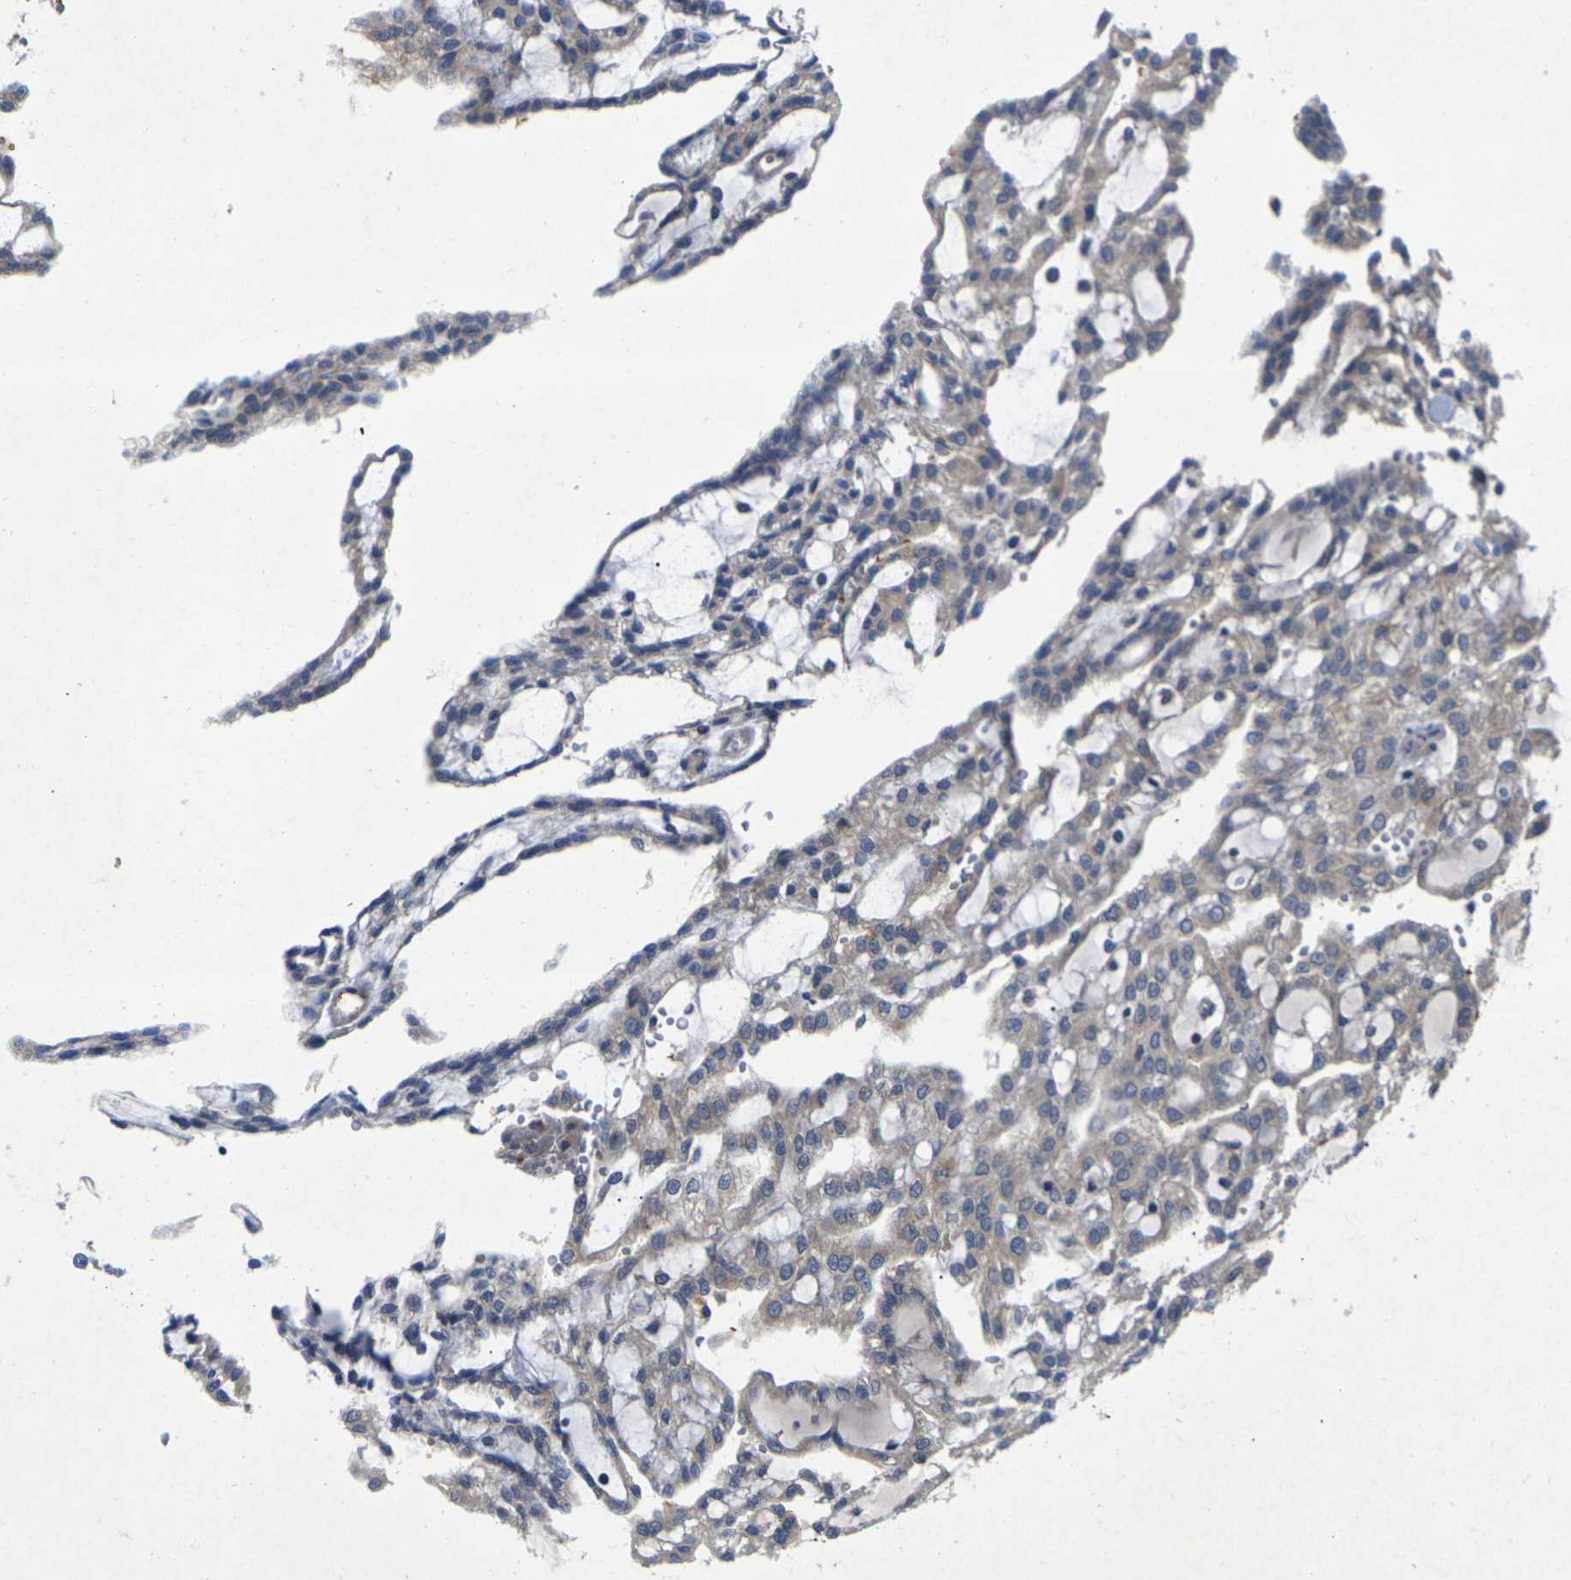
{"staining": {"intensity": "negative", "quantity": "none", "location": "none"}, "tissue": "renal cancer", "cell_type": "Tumor cells", "image_type": "cancer", "snomed": [{"axis": "morphology", "description": "Adenocarcinoma, NOS"}, {"axis": "topography", "description": "Kidney"}], "caption": "This photomicrograph is of renal cancer stained with IHC to label a protein in brown with the nuclei are counter-stained blue. There is no staining in tumor cells.", "gene": "KIF1B", "patient": {"sex": "male", "age": 63}}